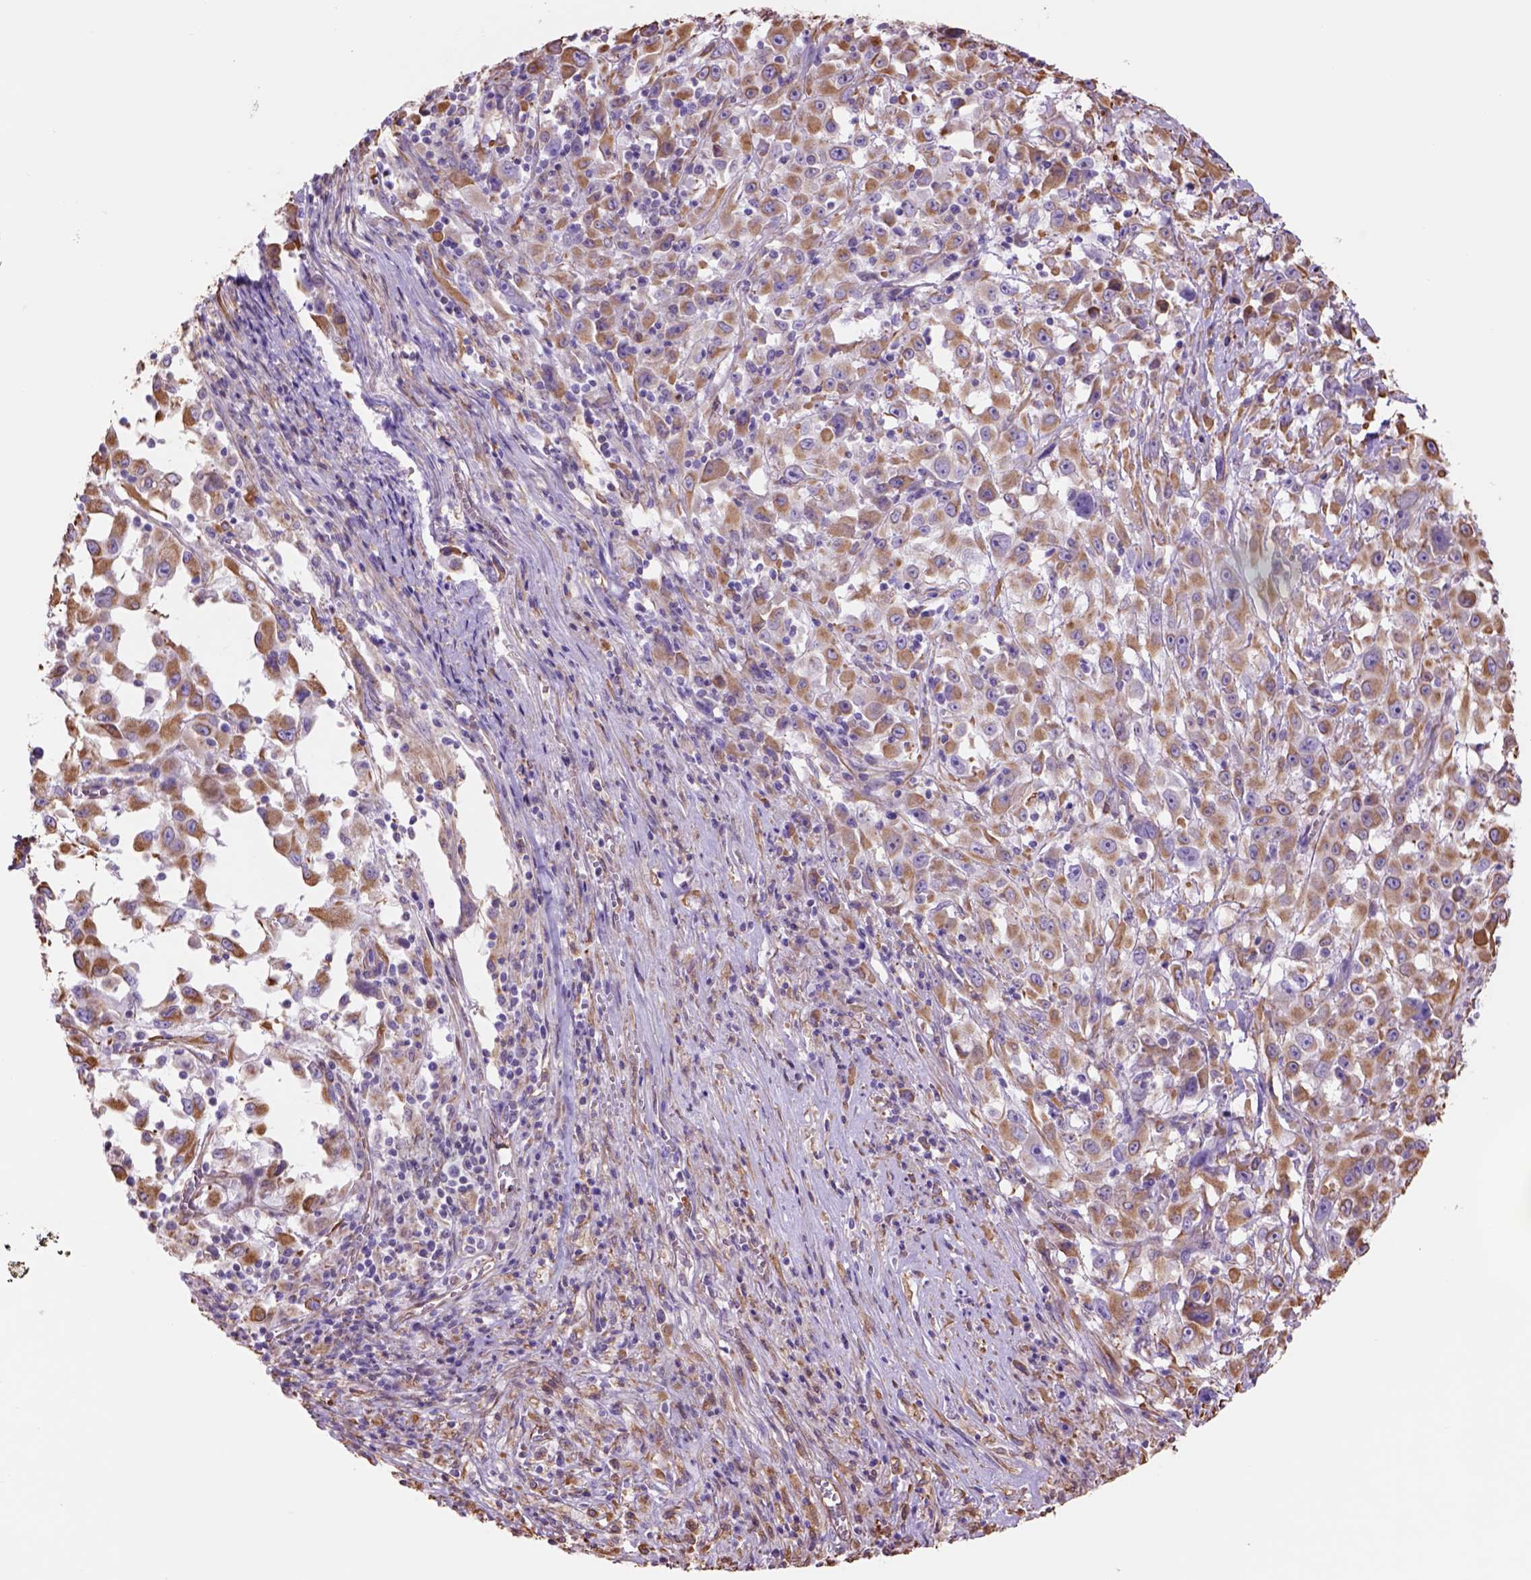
{"staining": {"intensity": "moderate", "quantity": ">75%", "location": "cytoplasmic/membranous"}, "tissue": "melanoma", "cell_type": "Tumor cells", "image_type": "cancer", "snomed": [{"axis": "morphology", "description": "Malignant melanoma, Metastatic site"}, {"axis": "topography", "description": "Soft tissue"}], "caption": "The immunohistochemical stain labels moderate cytoplasmic/membranous staining in tumor cells of melanoma tissue.", "gene": "ZZZ3", "patient": {"sex": "male", "age": 50}}